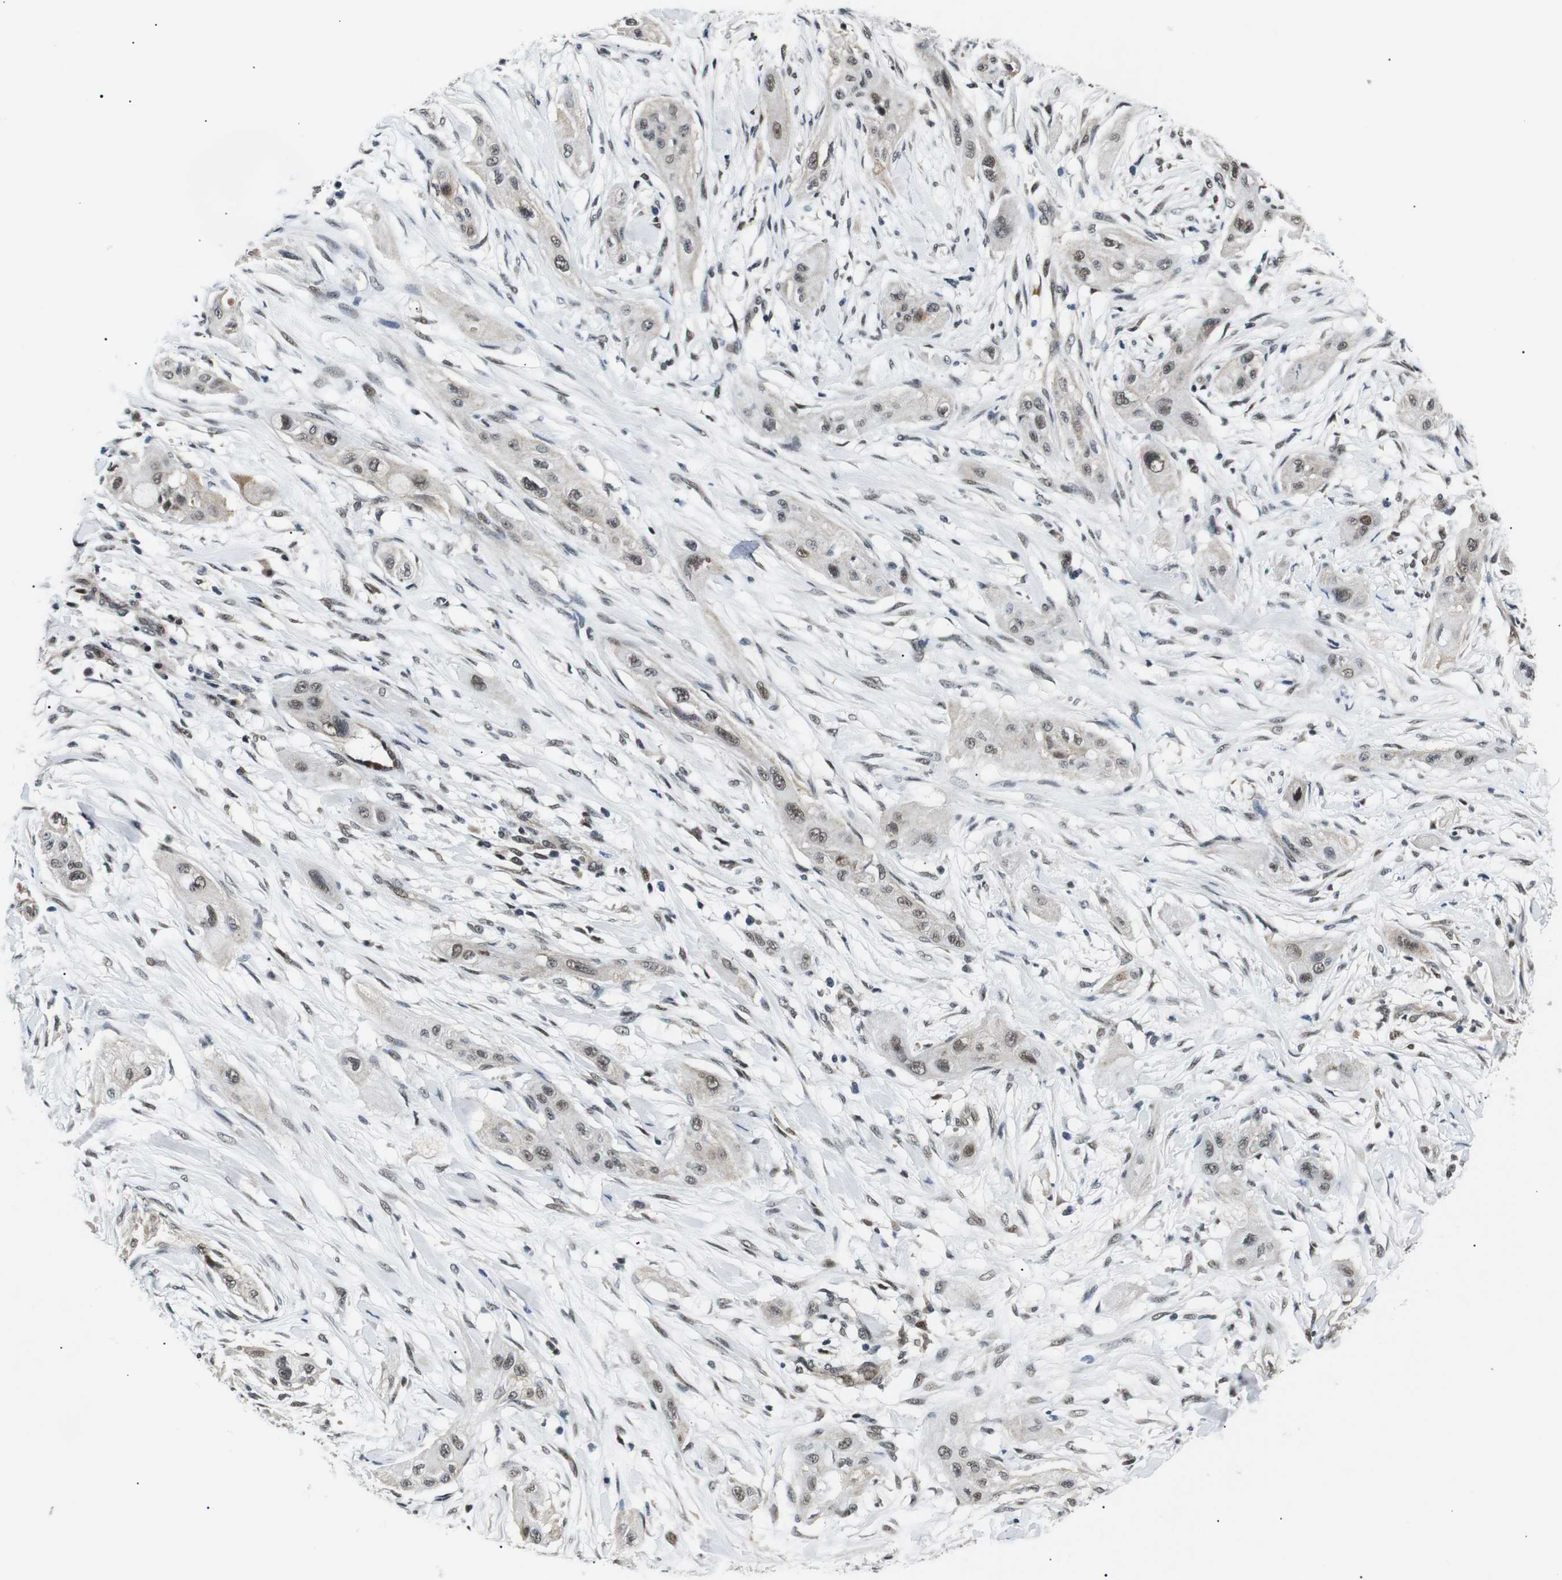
{"staining": {"intensity": "weak", "quantity": ">75%", "location": "nuclear"}, "tissue": "lung cancer", "cell_type": "Tumor cells", "image_type": "cancer", "snomed": [{"axis": "morphology", "description": "Squamous cell carcinoma, NOS"}, {"axis": "topography", "description": "Lung"}], "caption": "Immunohistochemistry micrograph of human squamous cell carcinoma (lung) stained for a protein (brown), which reveals low levels of weak nuclear staining in about >75% of tumor cells.", "gene": "SKP1", "patient": {"sex": "female", "age": 47}}